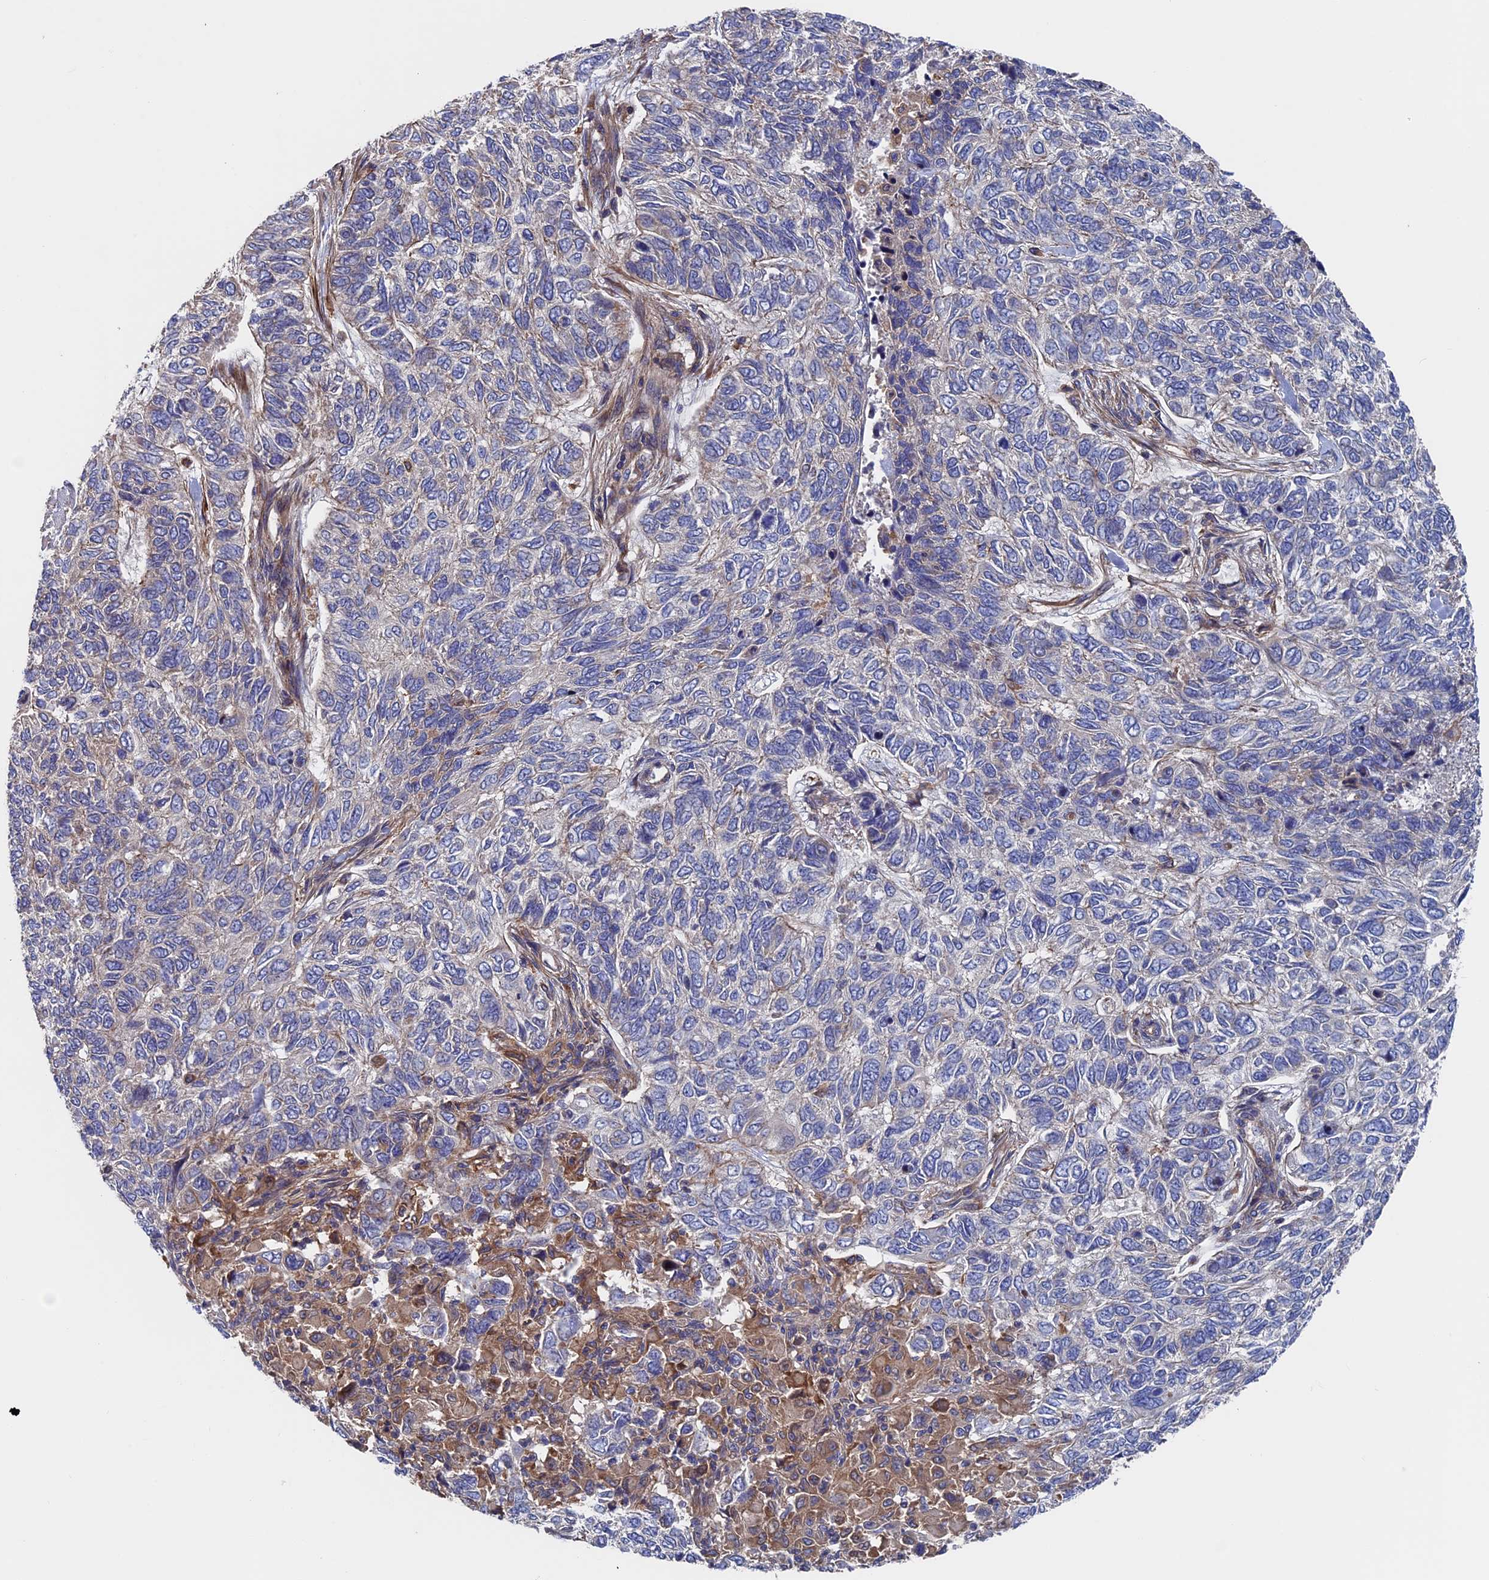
{"staining": {"intensity": "negative", "quantity": "none", "location": "none"}, "tissue": "skin cancer", "cell_type": "Tumor cells", "image_type": "cancer", "snomed": [{"axis": "morphology", "description": "Basal cell carcinoma"}, {"axis": "topography", "description": "Skin"}], "caption": "This is an IHC micrograph of skin cancer (basal cell carcinoma). There is no staining in tumor cells.", "gene": "DNAJC3", "patient": {"sex": "female", "age": 65}}